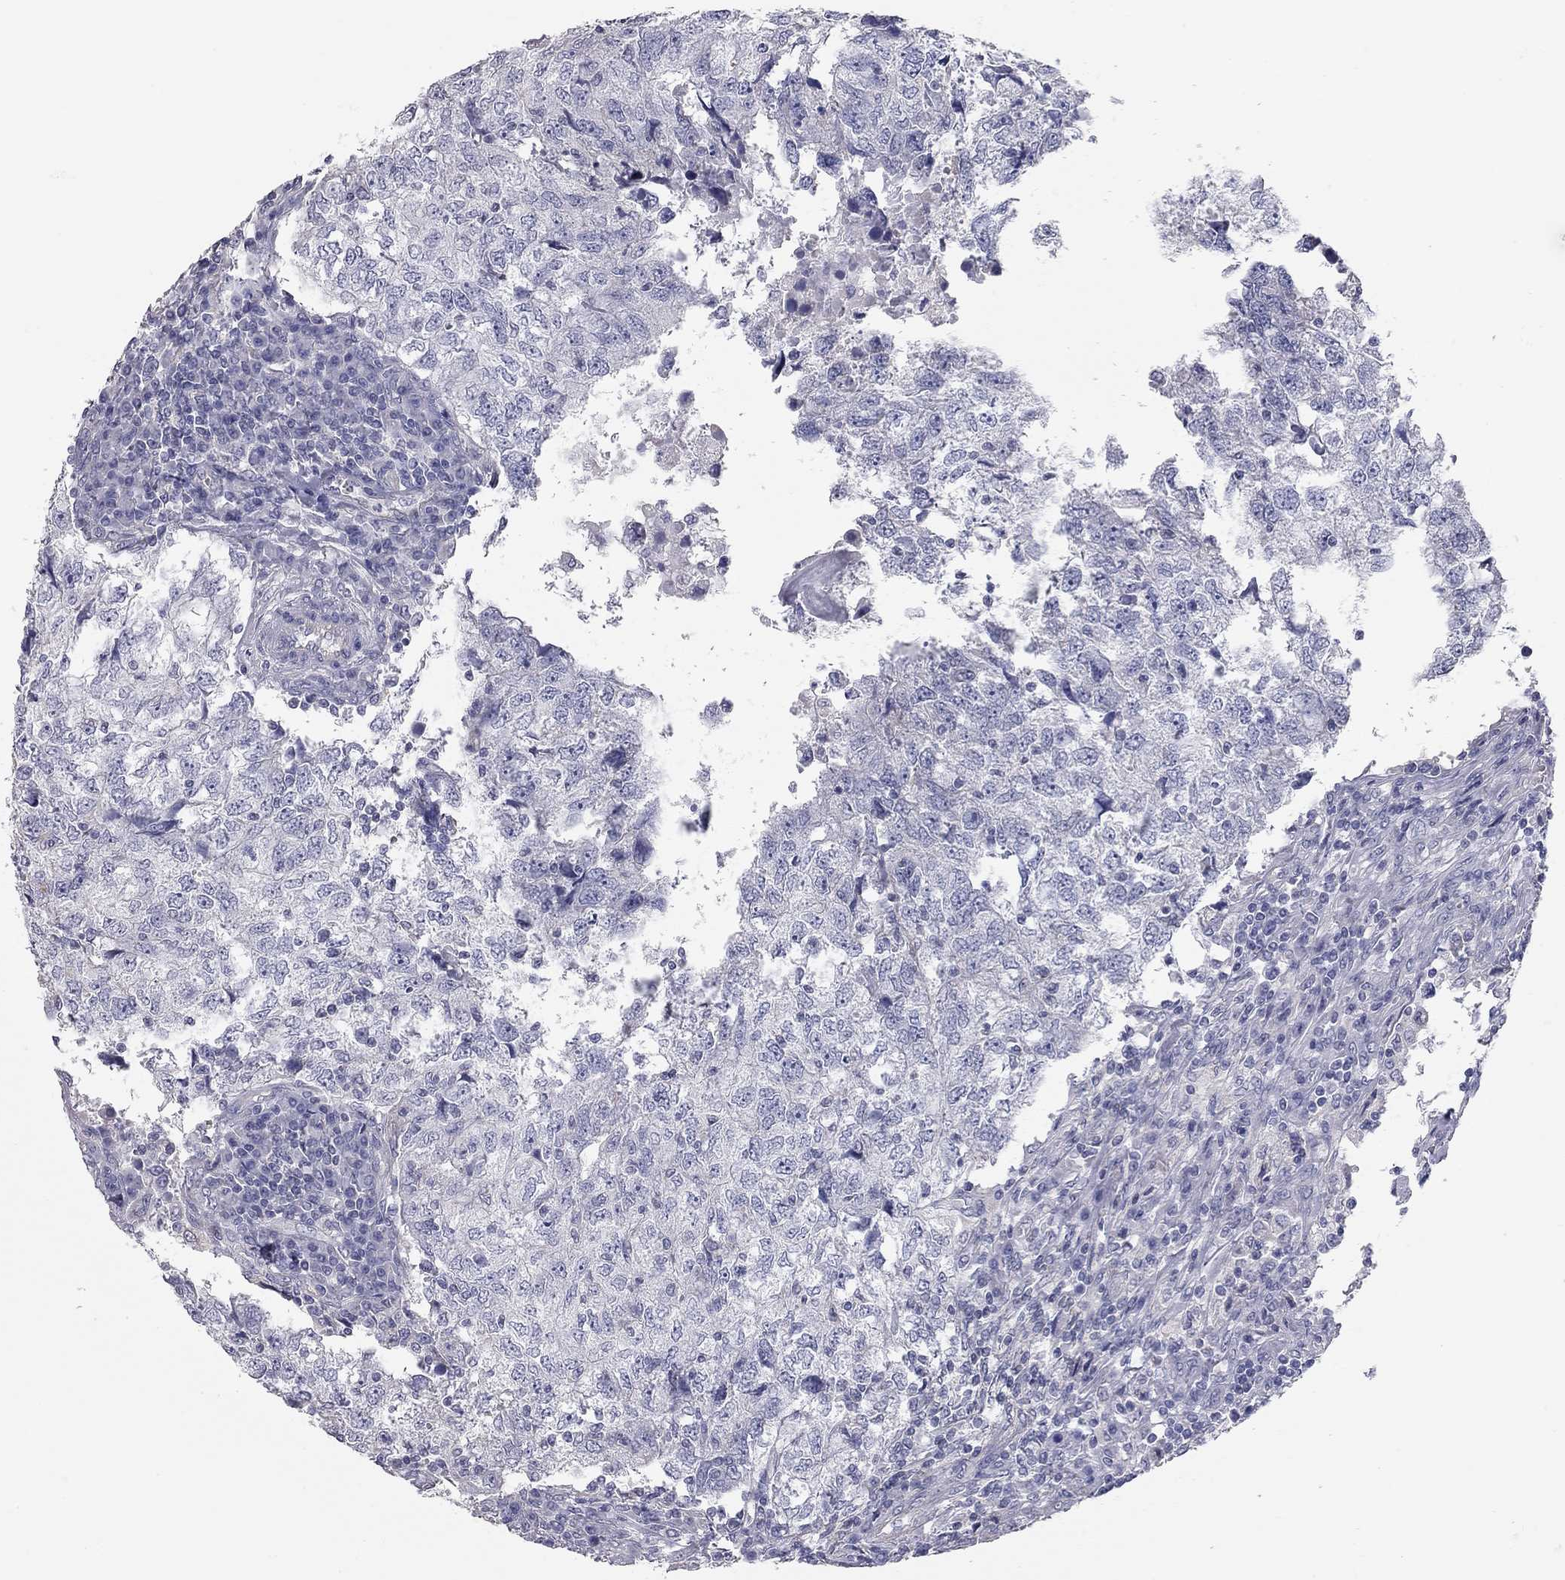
{"staining": {"intensity": "negative", "quantity": "none", "location": "none"}, "tissue": "breast cancer", "cell_type": "Tumor cells", "image_type": "cancer", "snomed": [{"axis": "morphology", "description": "Duct carcinoma"}, {"axis": "topography", "description": "Breast"}], "caption": "Protein analysis of breast cancer (infiltrating ductal carcinoma) exhibits no significant positivity in tumor cells.", "gene": "C10orf90", "patient": {"sex": "female", "age": 30}}